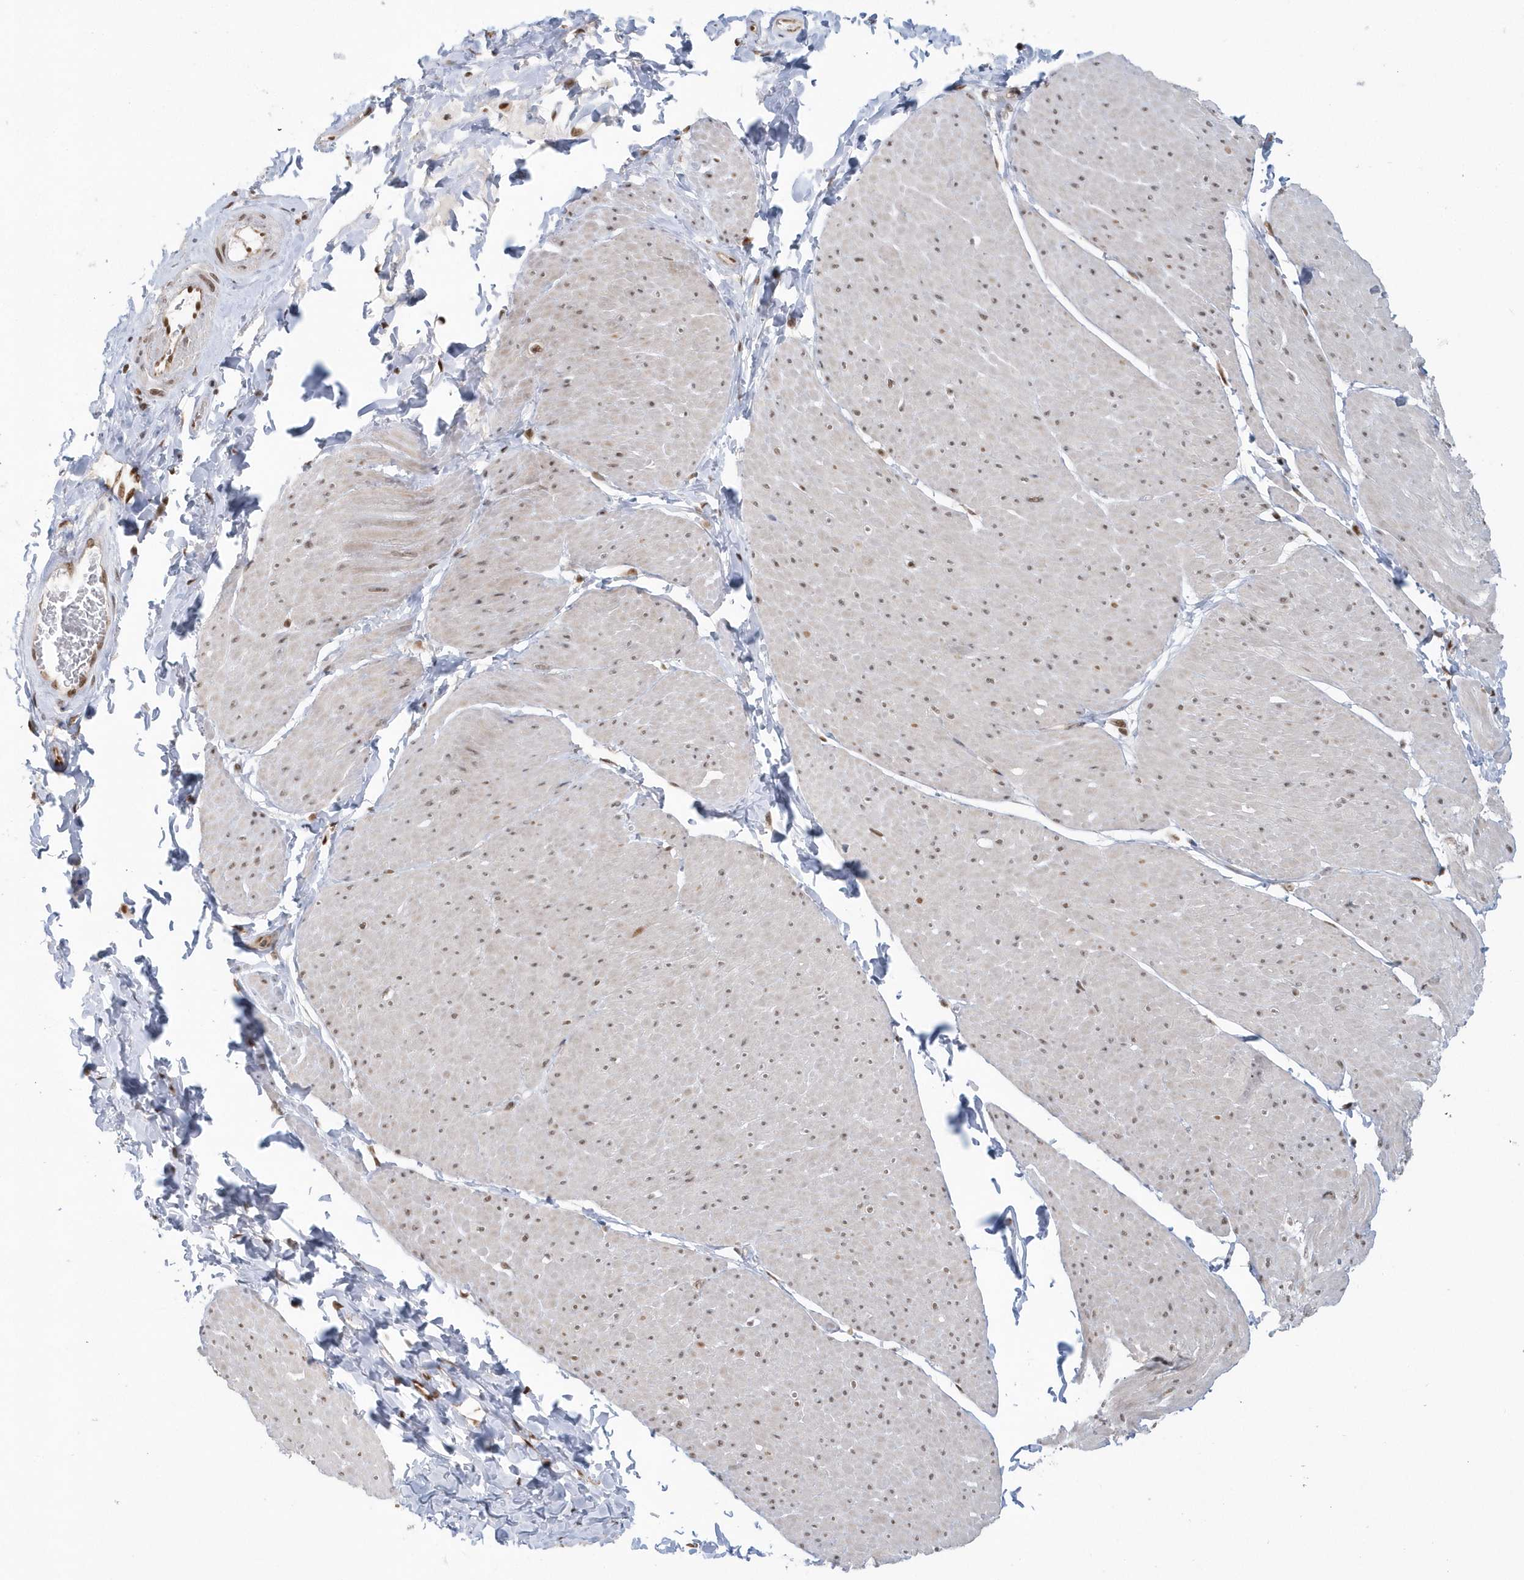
{"staining": {"intensity": "moderate", "quantity": ">75%", "location": "nuclear"}, "tissue": "smooth muscle", "cell_type": "Smooth muscle cells", "image_type": "normal", "snomed": [{"axis": "morphology", "description": "Urothelial carcinoma, High grade"}, {"axis": "topography", "description": "Urinary bladder"}], "caption": "IHC histopathology image of benign human smooth muscle stained for a protein (brown), which shows medium levels of moderate nuclear staining in about >75% of smooth muscle cells.", "gene": "SEPHS1", "patient": {"sex": "male", "age": 46}}